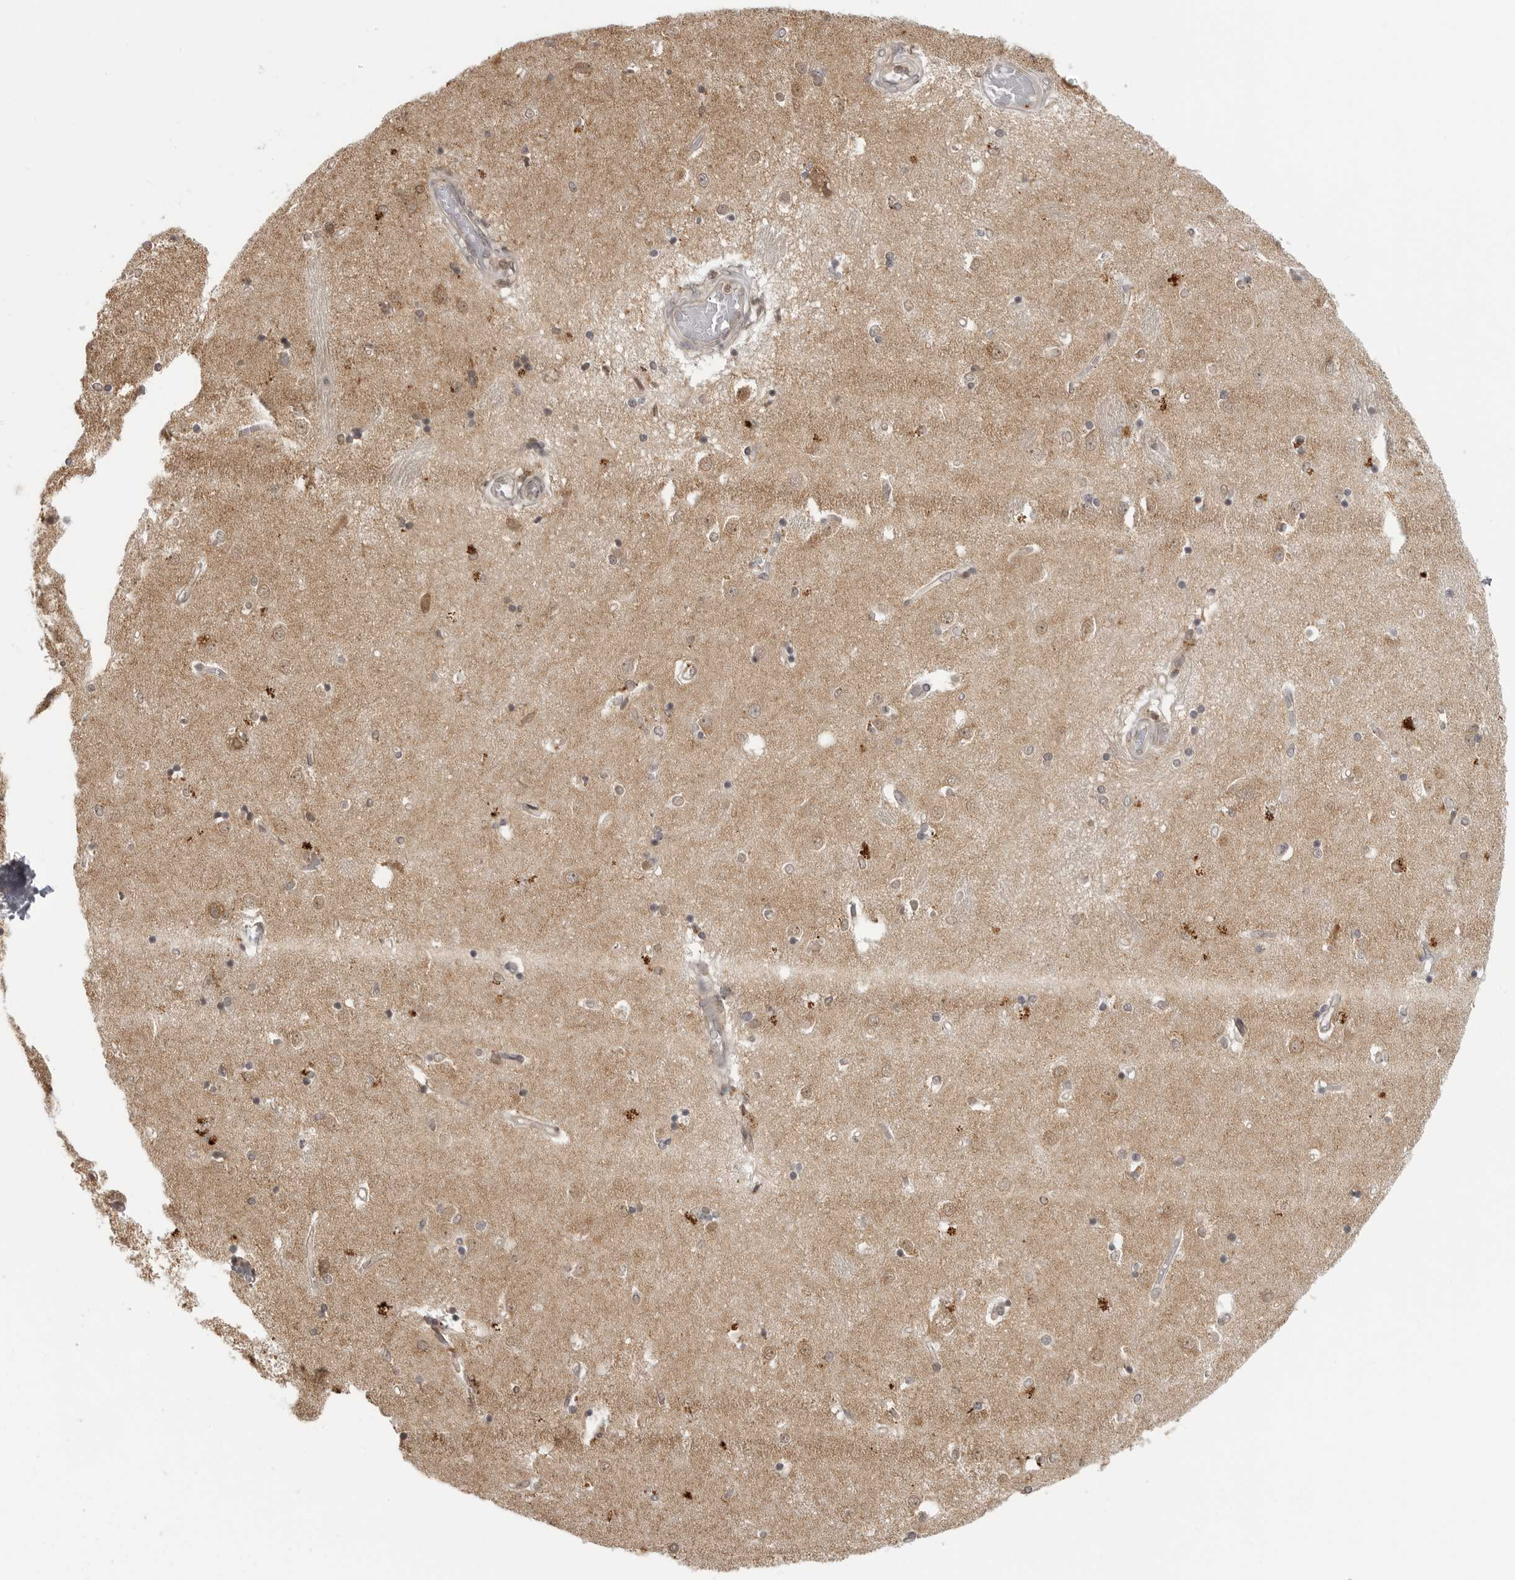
{"staining": {"intensity": "moderate", "quantity": "<25%", "location": "cytoplasmic/membranous"}, "tissue": "caudate", "cell_type": "Glial cells", "image_type": "normal", "snomed": [{"axis": "morphology", "description": "Normal tissue, NOS"}, {"axis": "topography", "description": "Lateral ventricle wall"}], "caption": "This is a micrograph of immunohistochemistry (IHC) staining of normal caudate, which shows moderate expression in the cytoplasmic/membranous of glial cells.", "gene": "COPA", "patient": {"sex": "male", "age": 45}}